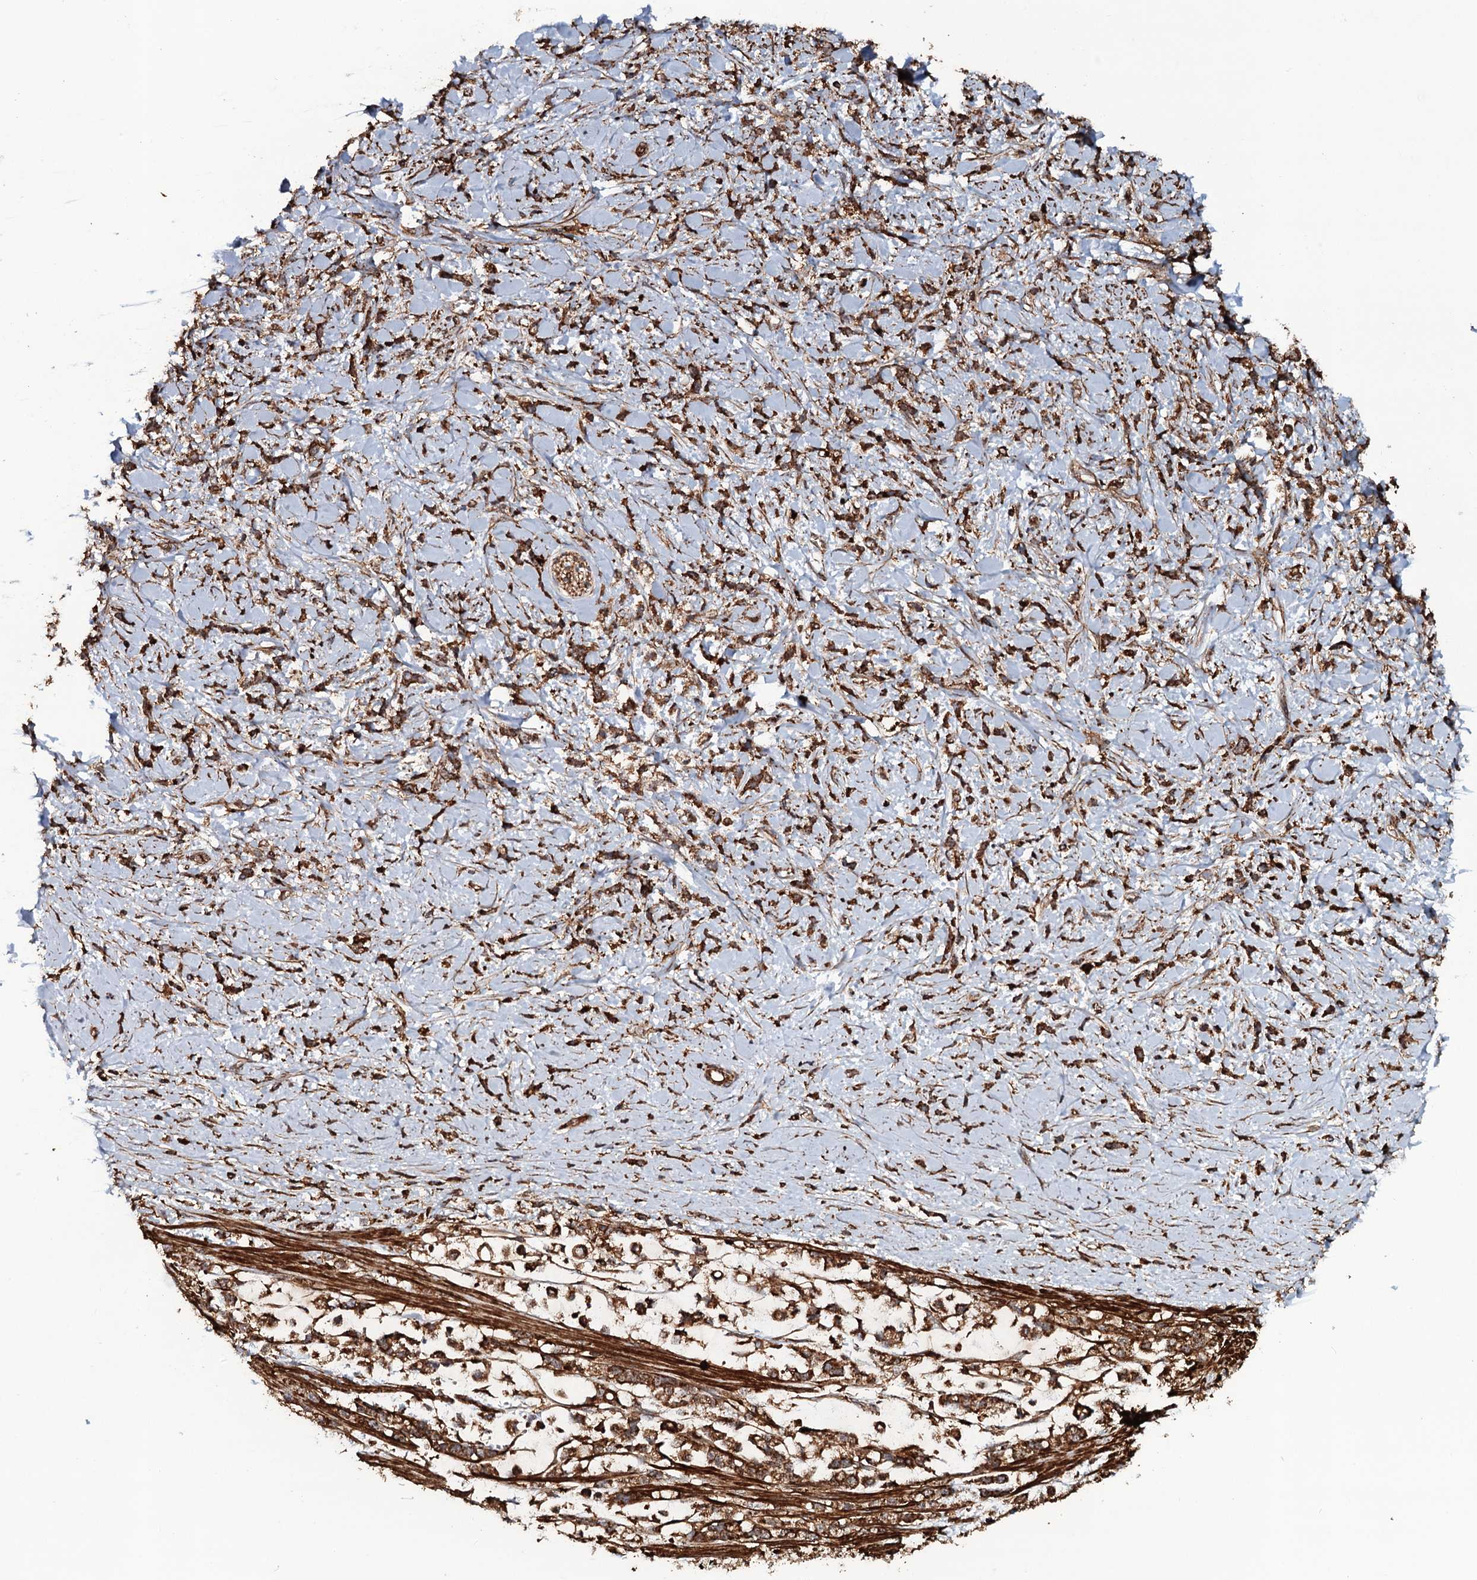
{"staining": {"intensity": "moderate", "quantity": ">75%", "location": "cytoplasmic/membranous"}, "tissue": "stomach cancer", "cell_type": "Tumor cells", "image_type": "cancer", "snomed": [{"axis": "morphology", "description": "Adenocarcinoma, NOS"}, {"axis": "topography", "description": "Stomach"}], "caption": "High-magnification brightfield microscopy of adenocarcinoma (stomach) stained with DAB (3,3'-diaminobenzidine) (brown) and counterstained with hematoxylin (blue). tumor cells exhibit moderate cytoplasmic/membranous staining is seen in approximately>75% of cells. The protein is stained brown, and the nuclei are stained in blue (DAB (3,3'-diaminobenzidine) IHC with brightfield microscopy, high magnification).", "gene": "VWA8", "patient": {"sex": "female", "age": 60}}